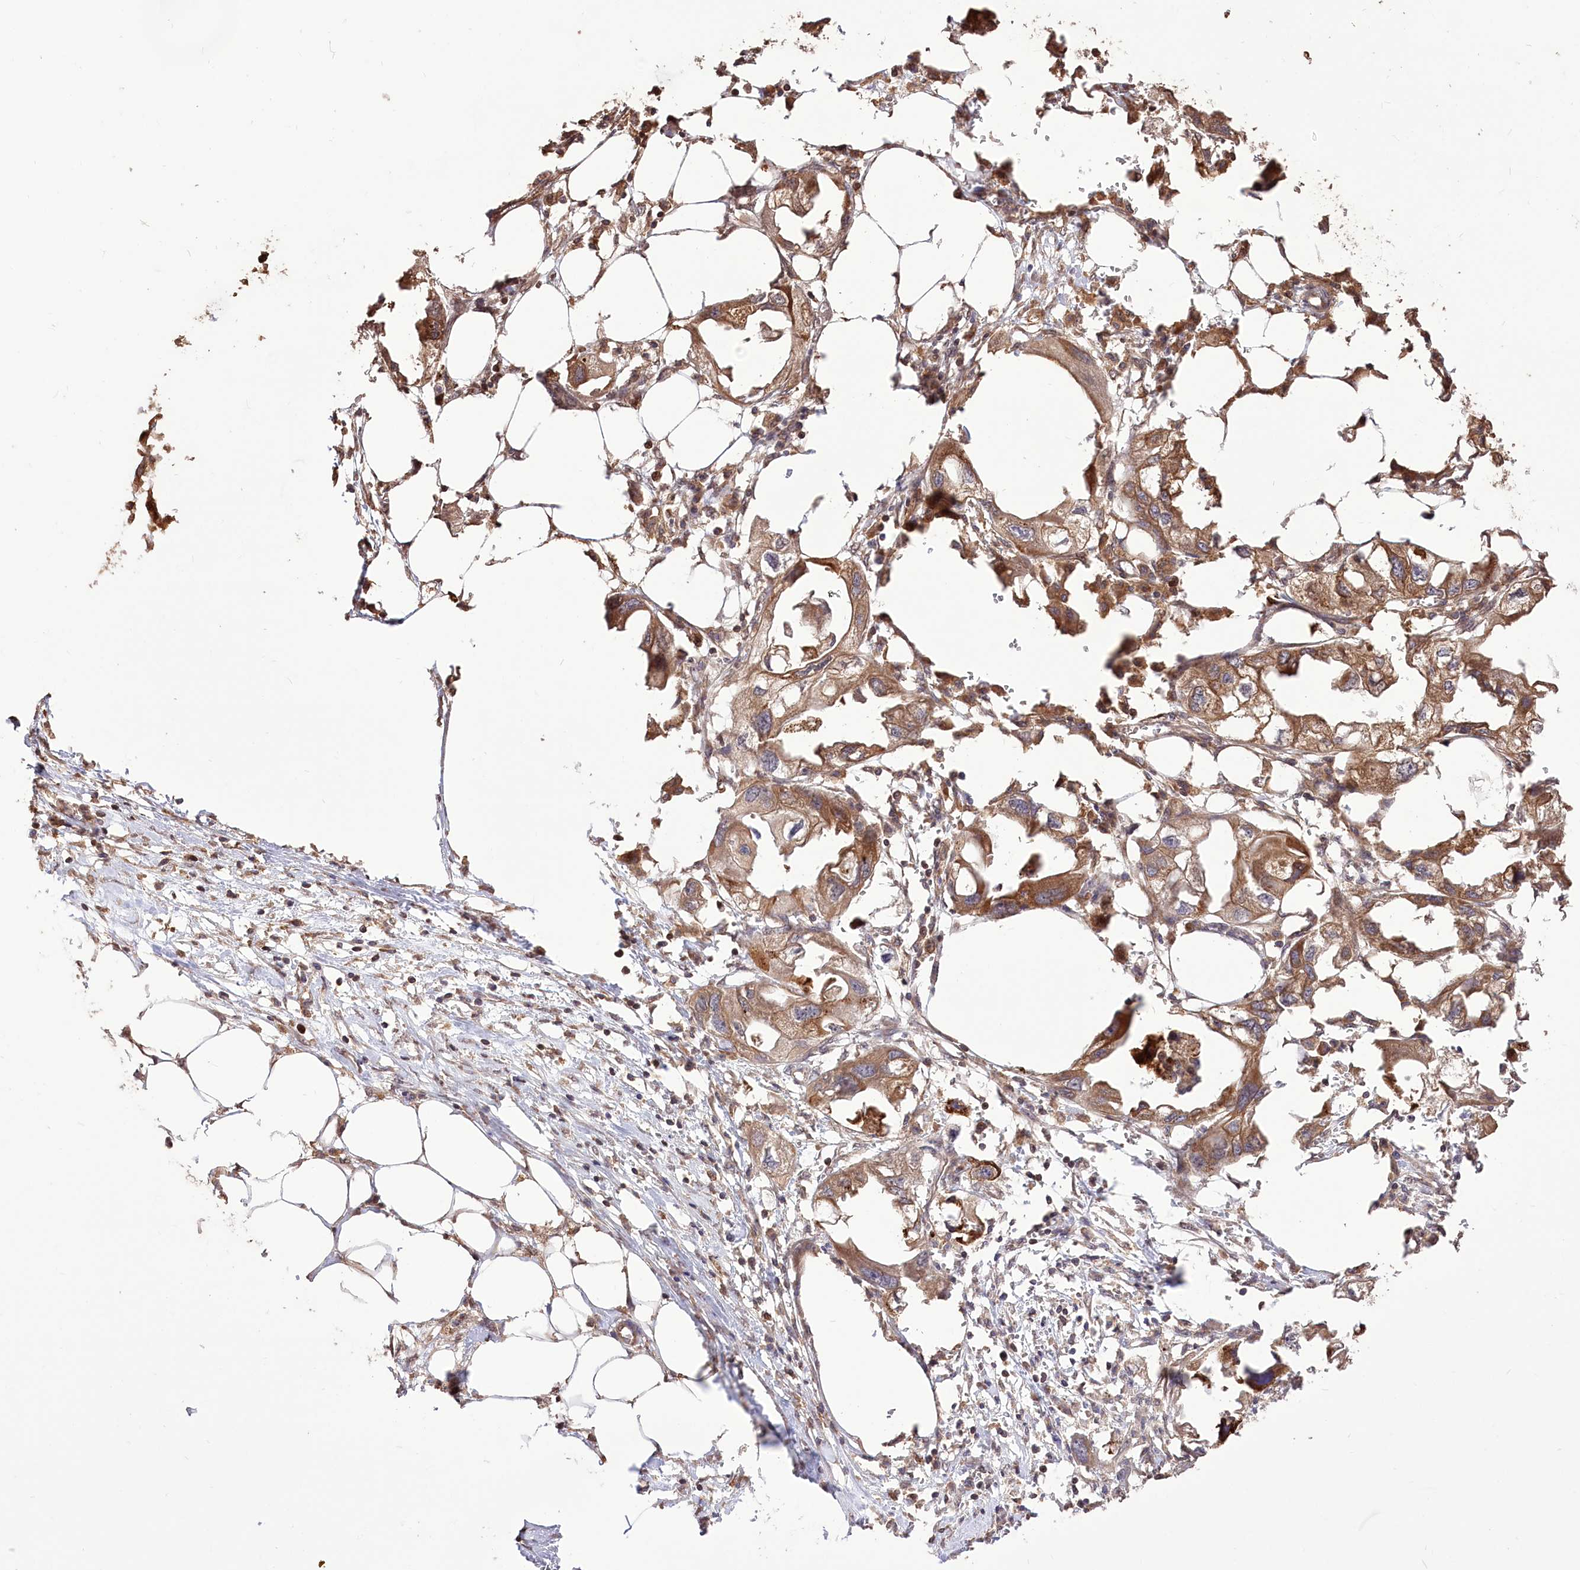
{"staining": {"intensity": "moderate", "quantity": ">75%", "location": "cytoplasmic/membranous"}, "tissue": "endometrial cancer", "cell_type": "Tumor cells", "image_type": "cancer", "snomed": [{"axis": "morphology", "description": "Adenocarcinoma, NOS"}, {"axis": "morphology", "description": "Adenocarcinoma, metastatic, NOS"}, {"axis": "topography", "description": "Adipose tissue"}, {"axis": "topography", "description": "Endometrium"}], "caption": "Human endometrial cancer (adenocarcinoma) stained with a brown dye displays moderate cytoplasmic/membranous positive staining in about >75% of tumor cells.", "gene": "XYLB", "patient": {"sex": "female", "age": 67}}